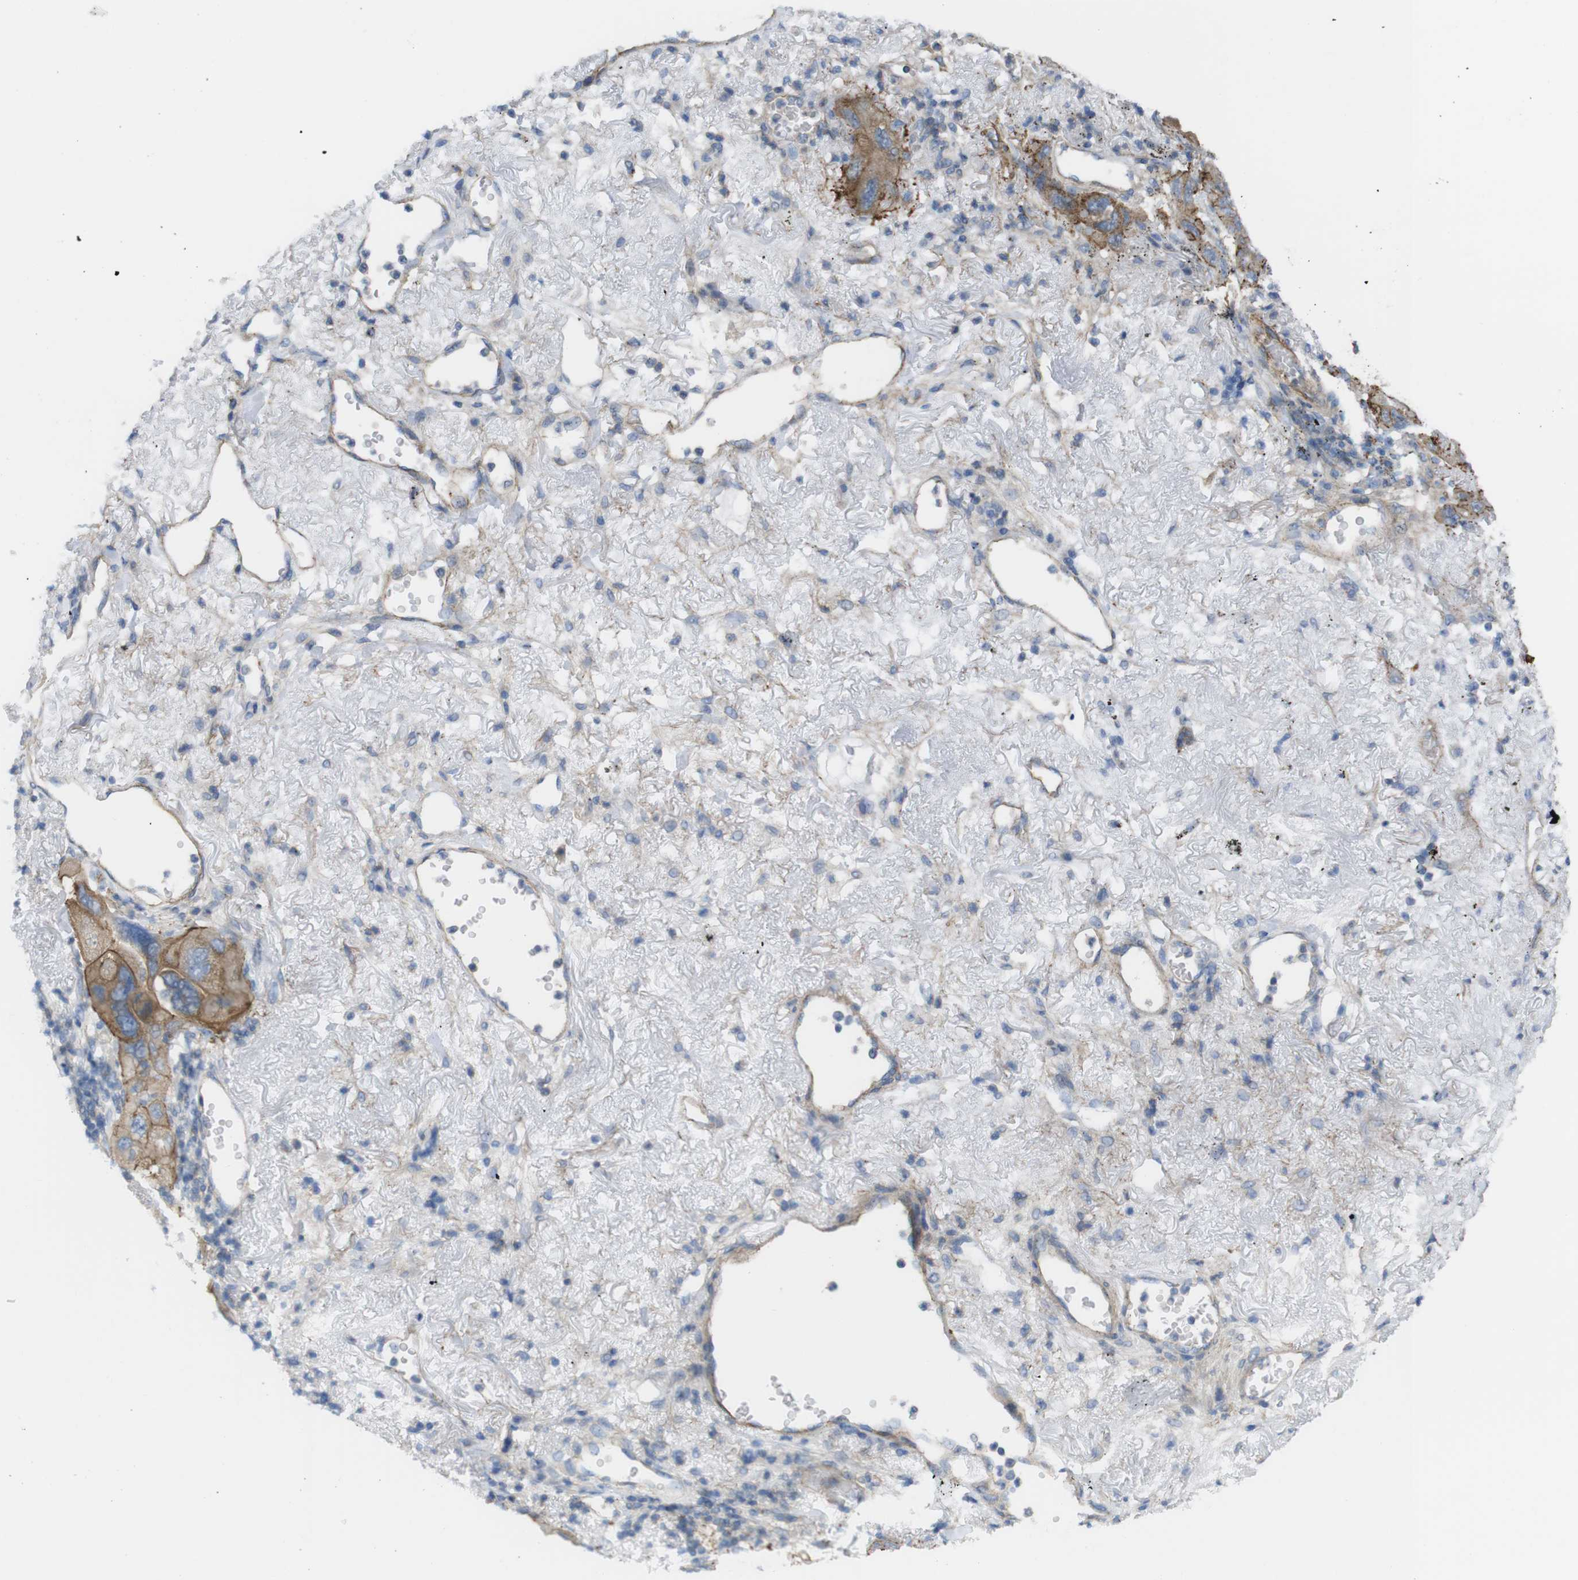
{"staining": {"intensity": "moderate", "quantity": ">75%", "location": "cytoplasmic/membranous"}, "tissue": "lung cancer", "cell_type": "Tumor cells", "image_type": "cancer", "snomed": [{"axis": "morphology", "description": "Squamous cell carcinoma, NOS"}, {"axis": "topography", "description": "Lung"}], "caption": "A photomicrograph showing moderate cytoplasmic/membranous expression in approximately >75% of tumor cells in squamous cell carcinoma (lung), as visualized by brown immunohistochemical staining.", "gene": "PREX2", "patient": {"sex": "female", "age": 73}}